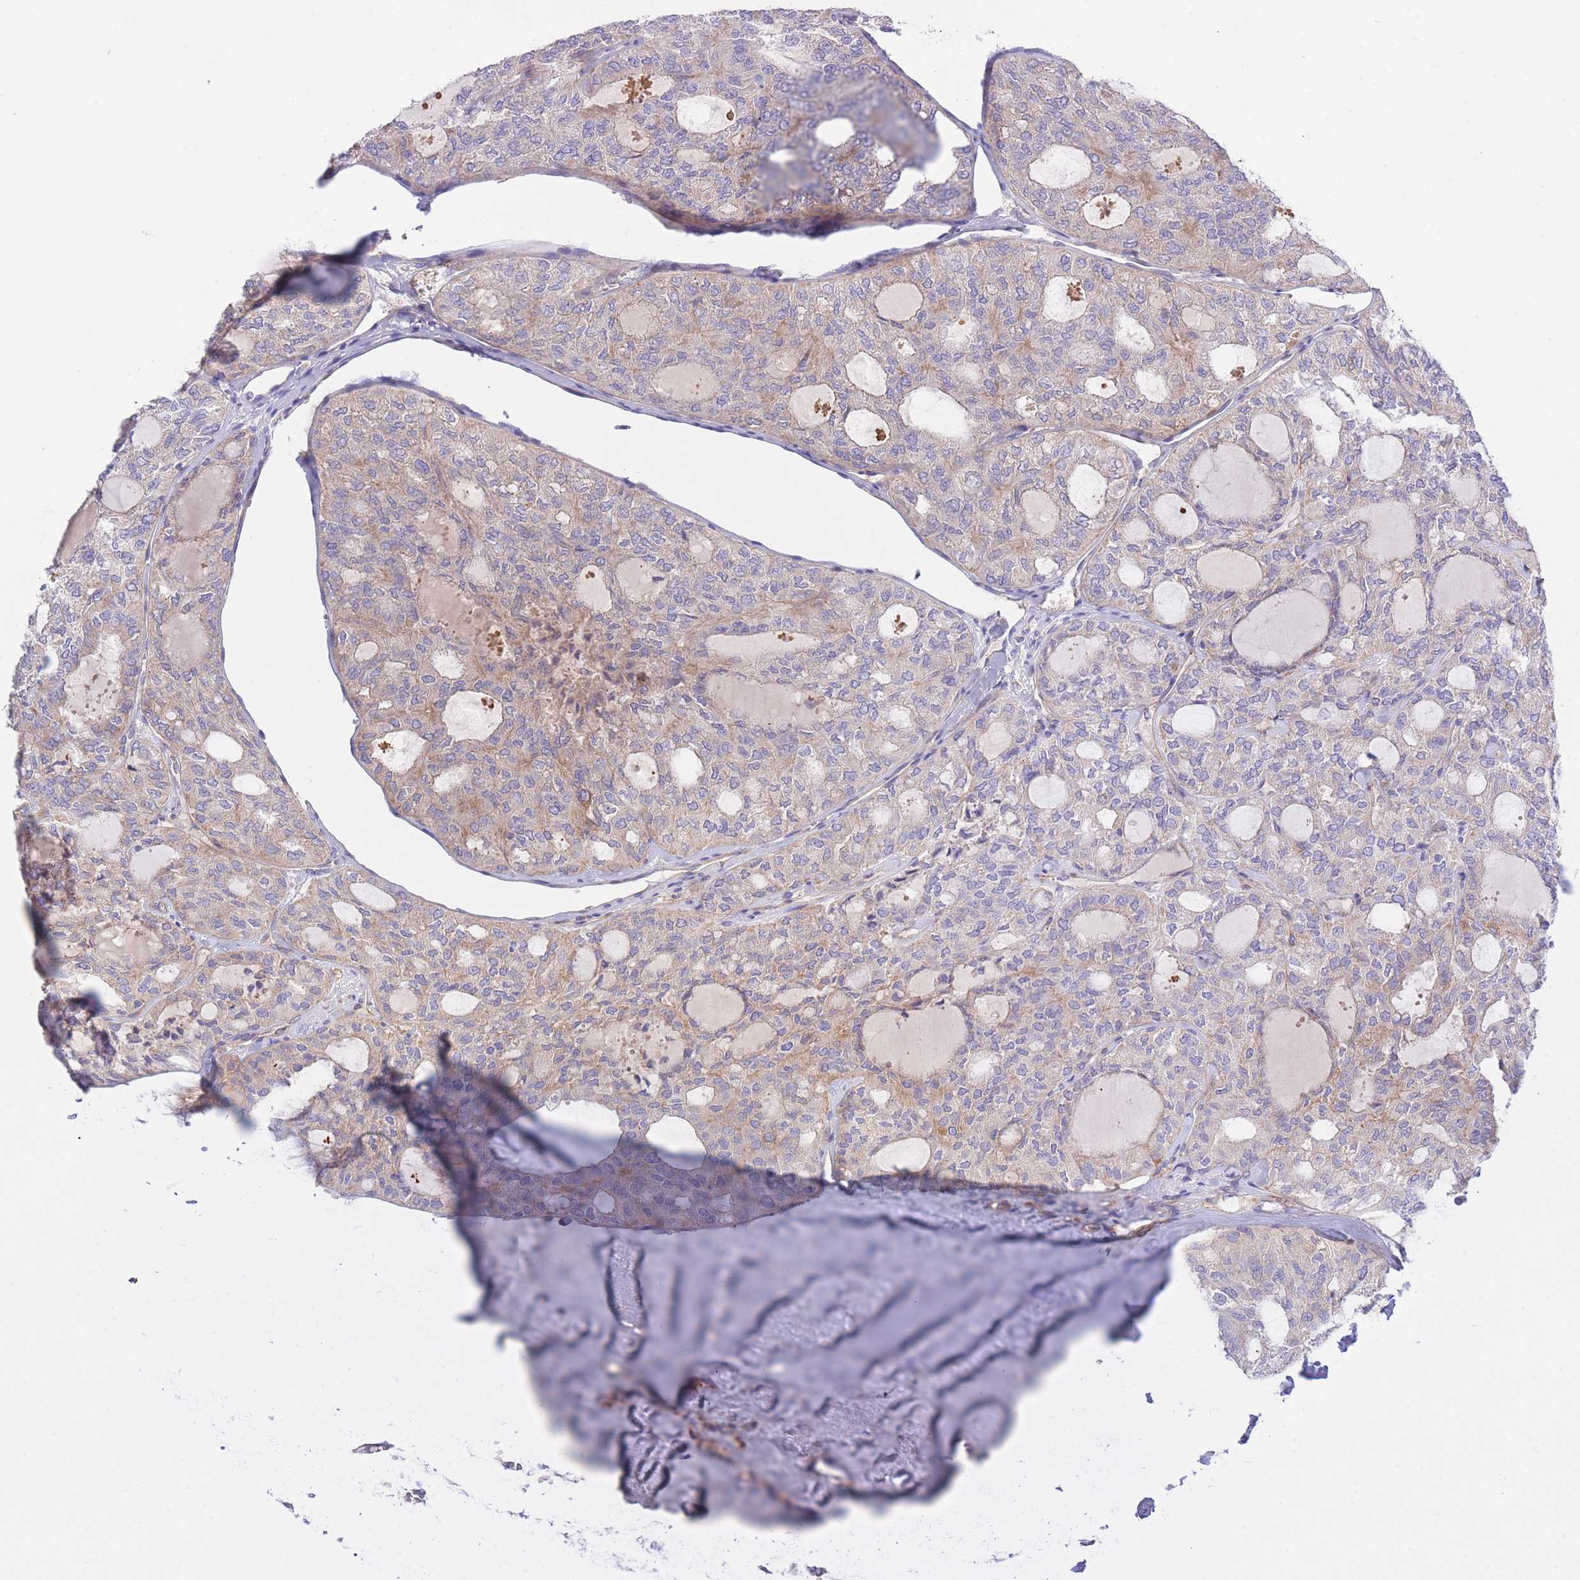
{"staining": {"intensity": "weak", "quantity": "25%-75%", "location": "cytoplasmic/membranous"}, "tissue": "thyroid cancer", "cell_type": "Tumor cells", "image_type": "cancer", "snomed": [{"axis": "morphology", "description": "Follicular adenoma carcinoma, NOS"}, {"axis": "topography", "description": "Thyroid gland"}], "caption": "Thyroid cancer (follicular adenoma carcinoma) stained for a protein displays weak cytoplasmic/membranous positivity in tumor cells. The protein of interest is stained brown, and the nuclei are stained in blue (DAB IHC with brightfield microscopy, high magnification).", "gene": "CHAC1", "patient": {"sex": "male", "age": 75}}